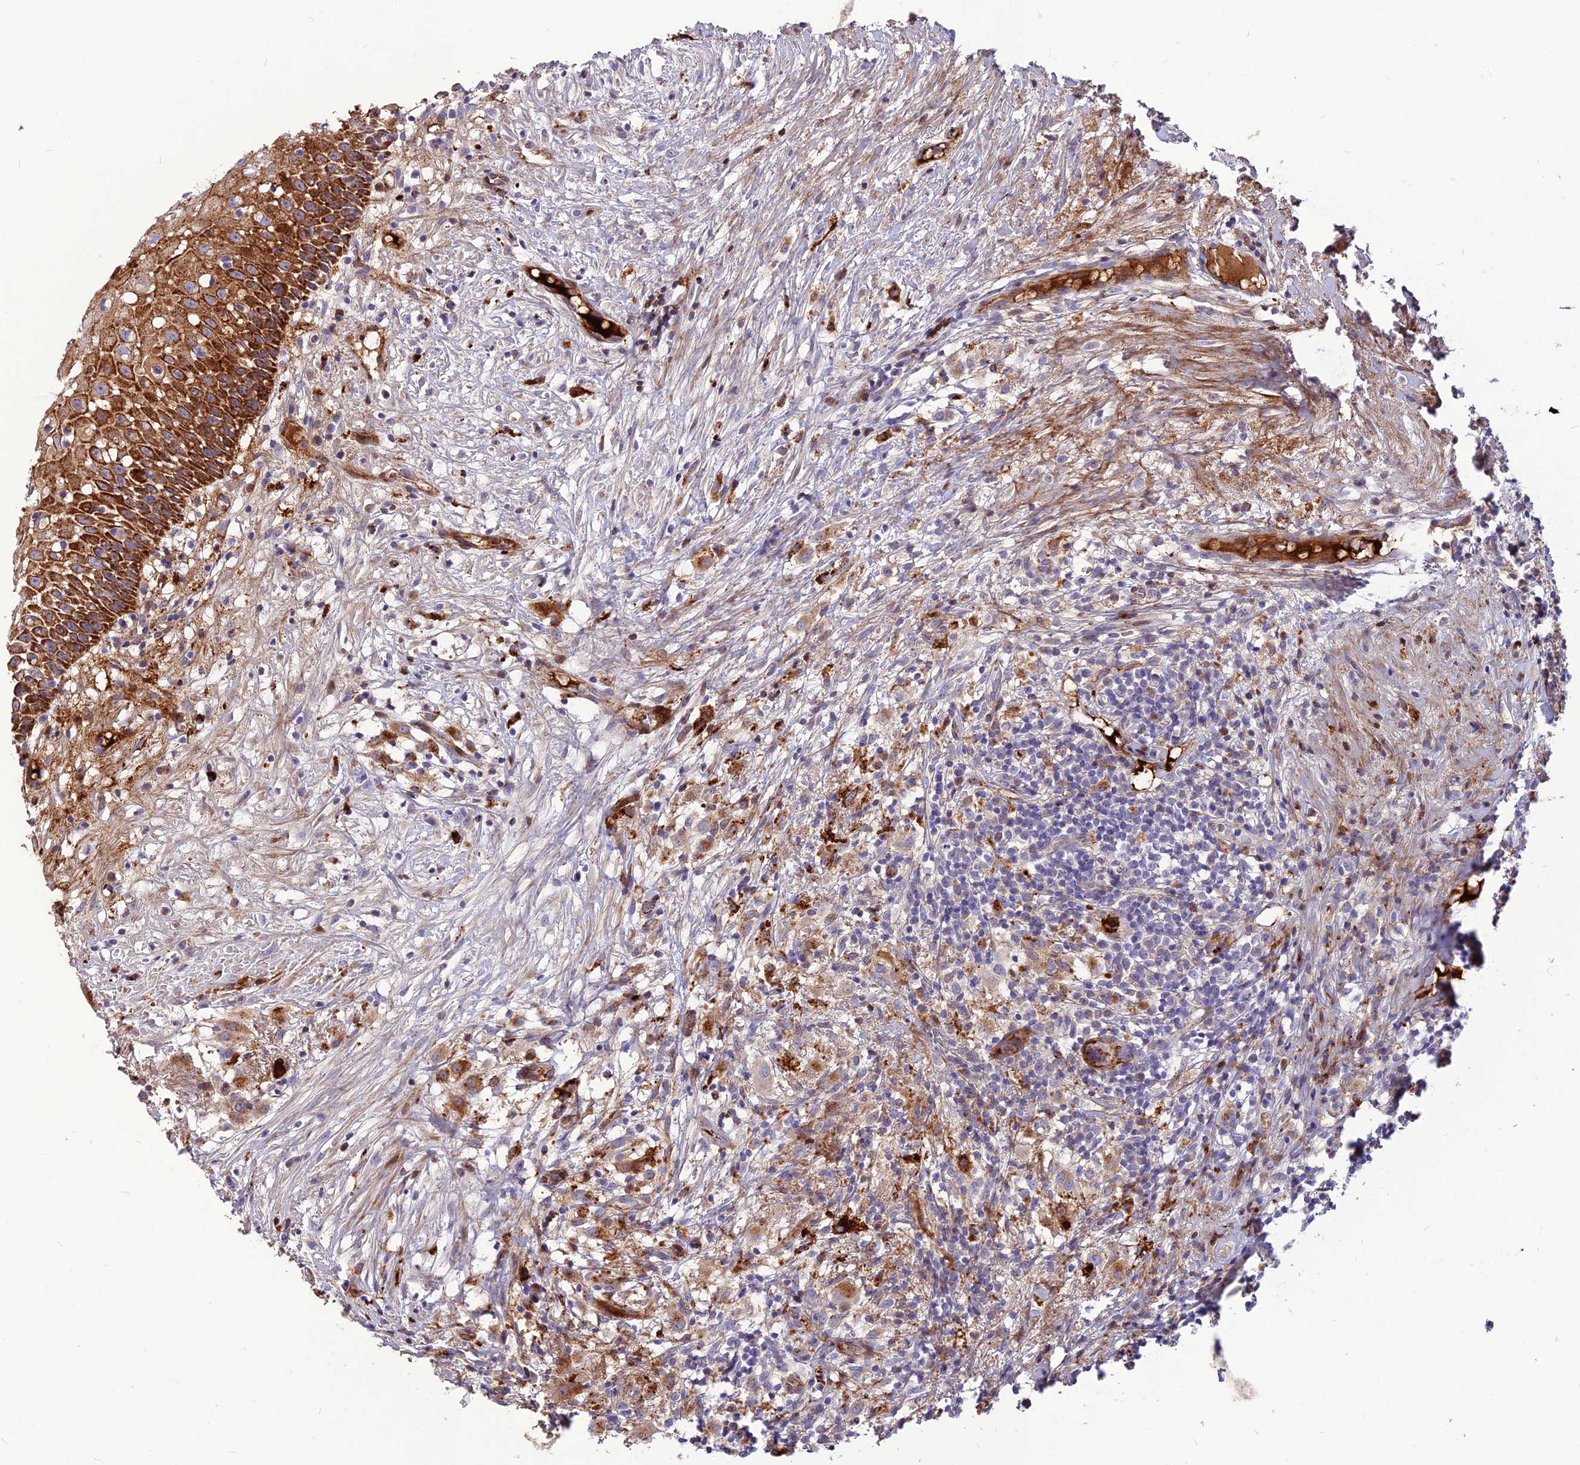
{"staining": {"intensity": "strong", "quantity": "25%-75%", "location": "cytoplasmic/membranous"}, "tissue": "oral mucosa", "cell_type": "Squamous epithelial cells", "image_type": "normal", "snomed": [{"axis": "morphology", "description": "Normal tissue, NOS"}, {"axis": "topography", "description": "Oral tissue"}], "caption": "Strong cytoplasmic/membranous positivity for a protein is appreciated in approximately 25%-75% of squamous epithelial cells of benign oral mucosa using IHC.", "gene": "RIMOC1", "patient": {"sex": "female", "age": 69}}